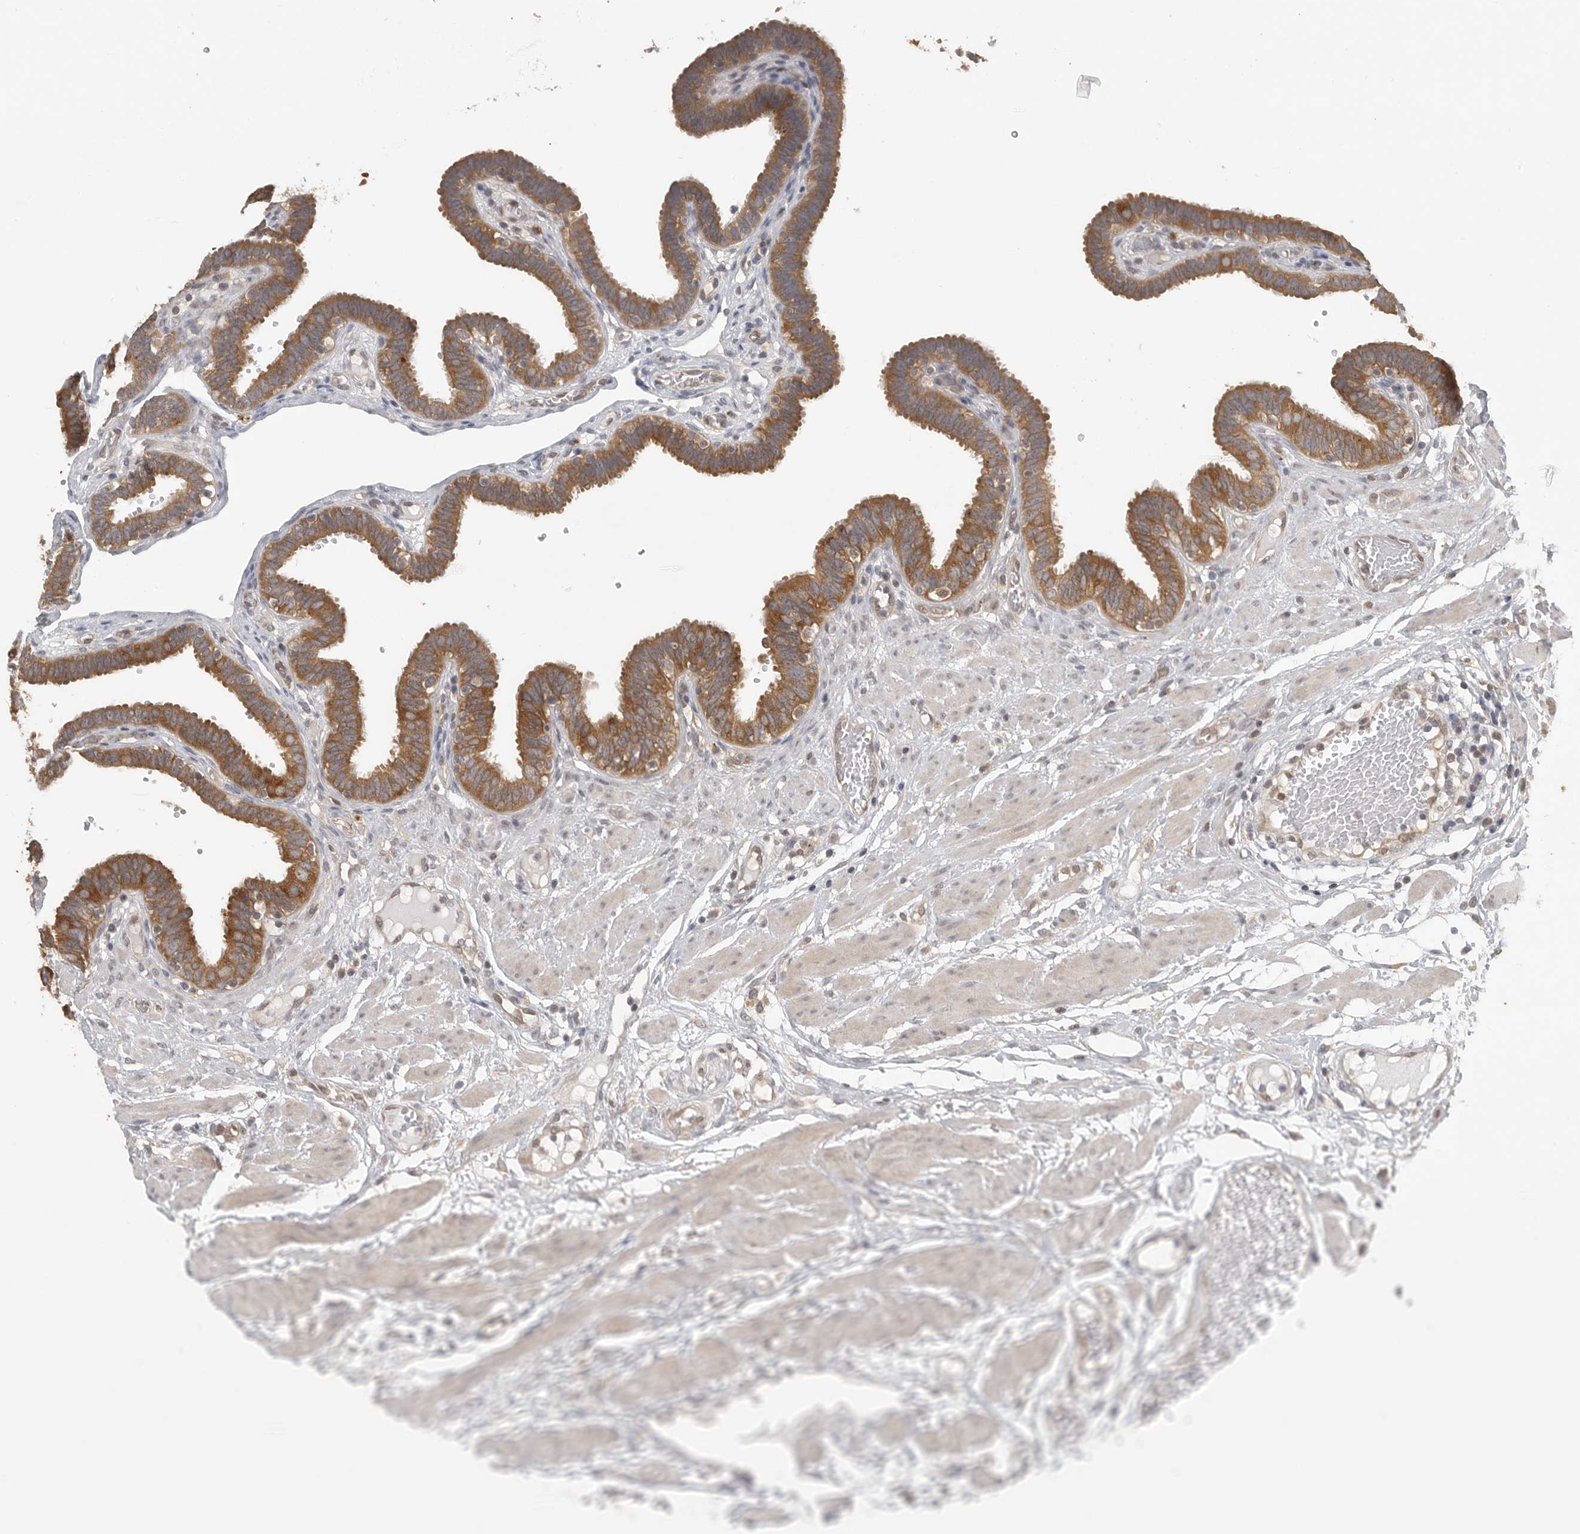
{"staining": {"intensity": "moderate", "quantity": ">75%", "location": "cytoplasmic/membranous"}, "tissue": "fallopian tube", "cell_type": "Glandular cells", "image_type": "normal", "snomed": [{"axis": "morphology", "description": "Normal tissue, NOS"}, {"axis": "topography", "description": "Fallopian tube"}, {"axis": "topography", "description": "Placenta"}], "caption": "Fallopian tube stained with a brown dye demonstrates moderate cytoplasmic/membranous positive expression in approximately >75% of glandular cells.", "gene": "CCT8", "patient": {"sex": "female", "age": 32}}